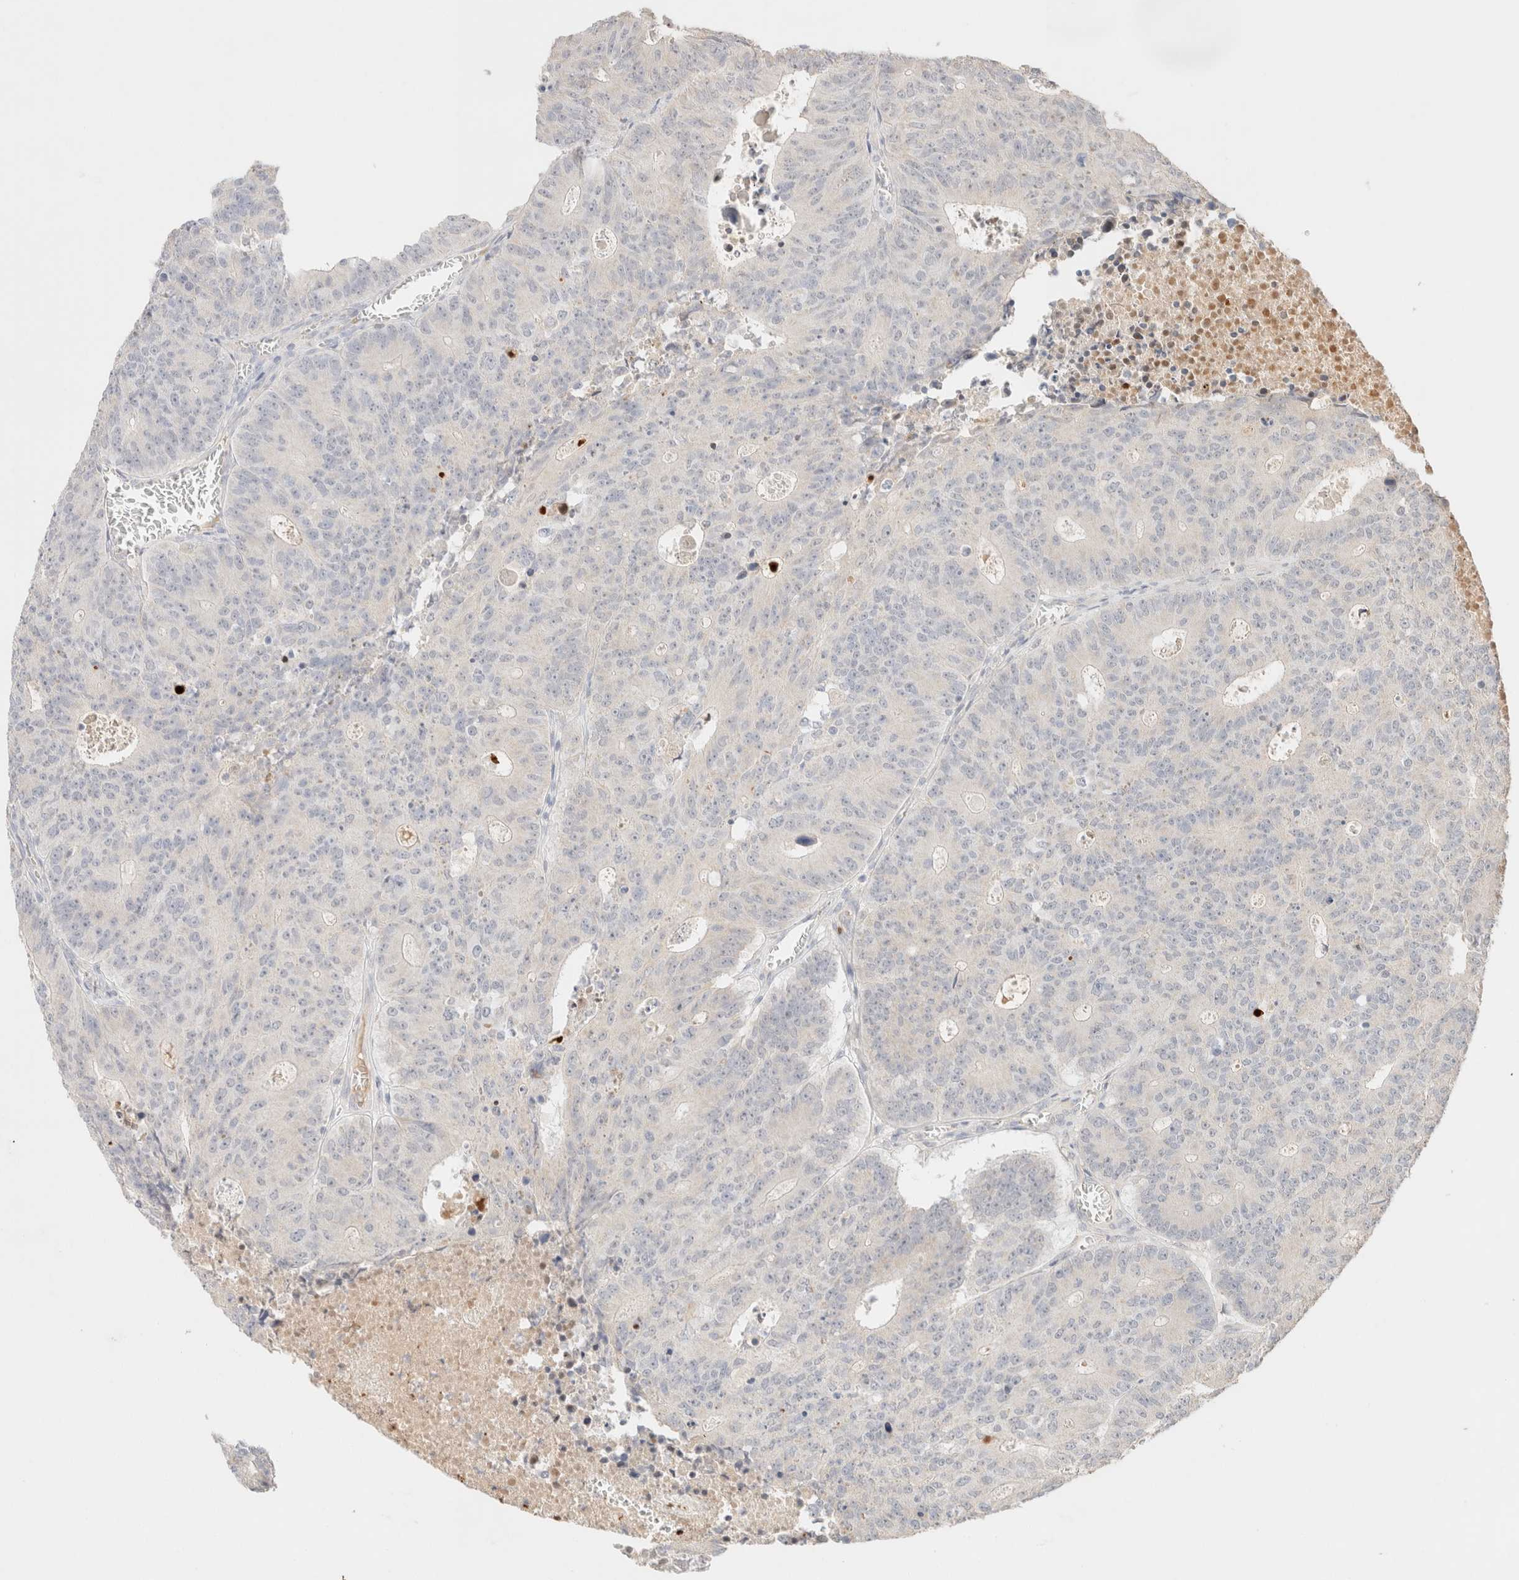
{"staining": {"intensity": "negative", "quantity": "none", "location": "none"}, "tissue": "colorectal cancer", "cell_type": "Tumor cells", "image_type": "cancer", "snomed": [{"axis": "morphology", "description": "Adenocarcinoma, NOS"}, {"axis": "topography", "description": "Colon"}], "caption": "This is an immunohistochemistry (IHC) micrograph of human colorectal cancer. There is no staining in tumor cells.", "gene": "SNTB1", "patient": {"sex": "male", "age": 87}}